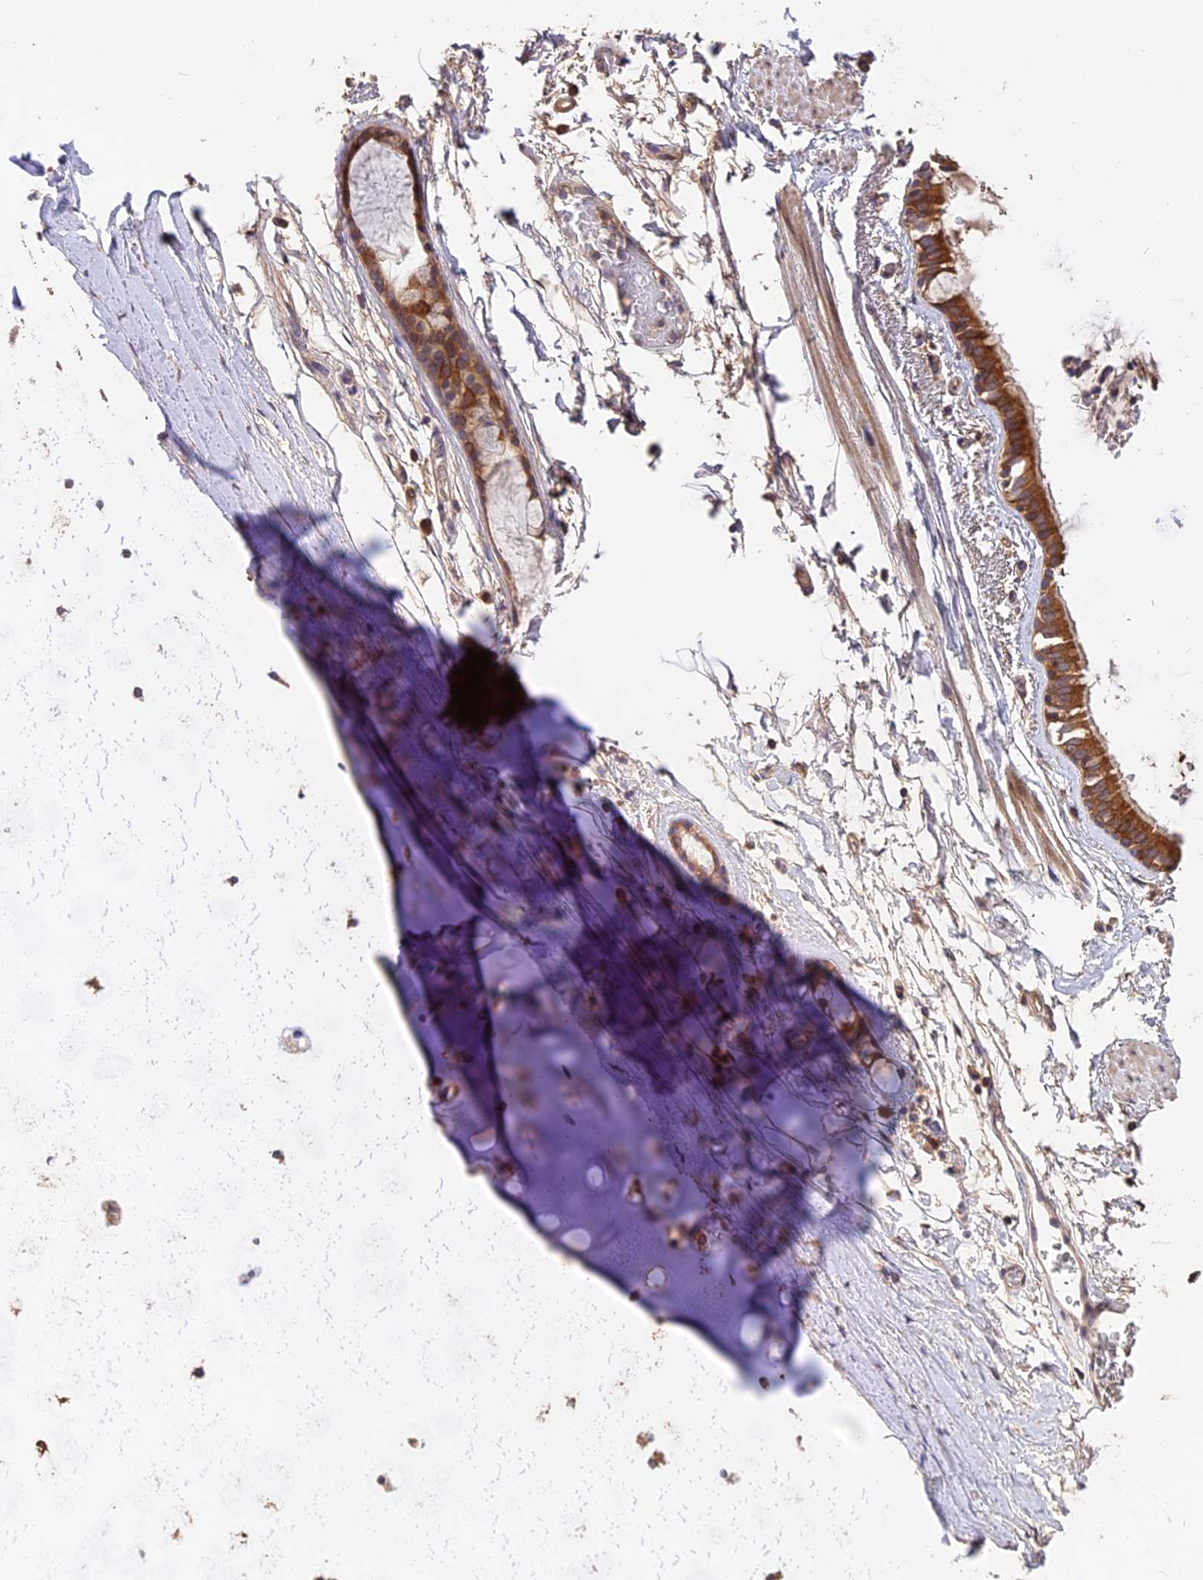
{"staining": {"intensity": "moderate", "quantity": ">75%", "location": "nuclear"}, "tissue": "adipose tissue", "cell_type": "Adipocytes", "image_type": "normal", "snomed": [{"axis": "morphology", "description": "Normal tissue, NOS"}, {"axis": "topography", "description": "Lymph node"}, {"axis": "topography", "description": "Bronchus"}], "caption": "This photomicrograph displays unremarkable adipose tissue stained with IHC to label a protein in brown. The nuclear of adipocytes show moderate positivity for the protein. Nuclei are counter-stained blue.", "gene": "TRMT1", "patient": {"sex": "male", "age": 63}}